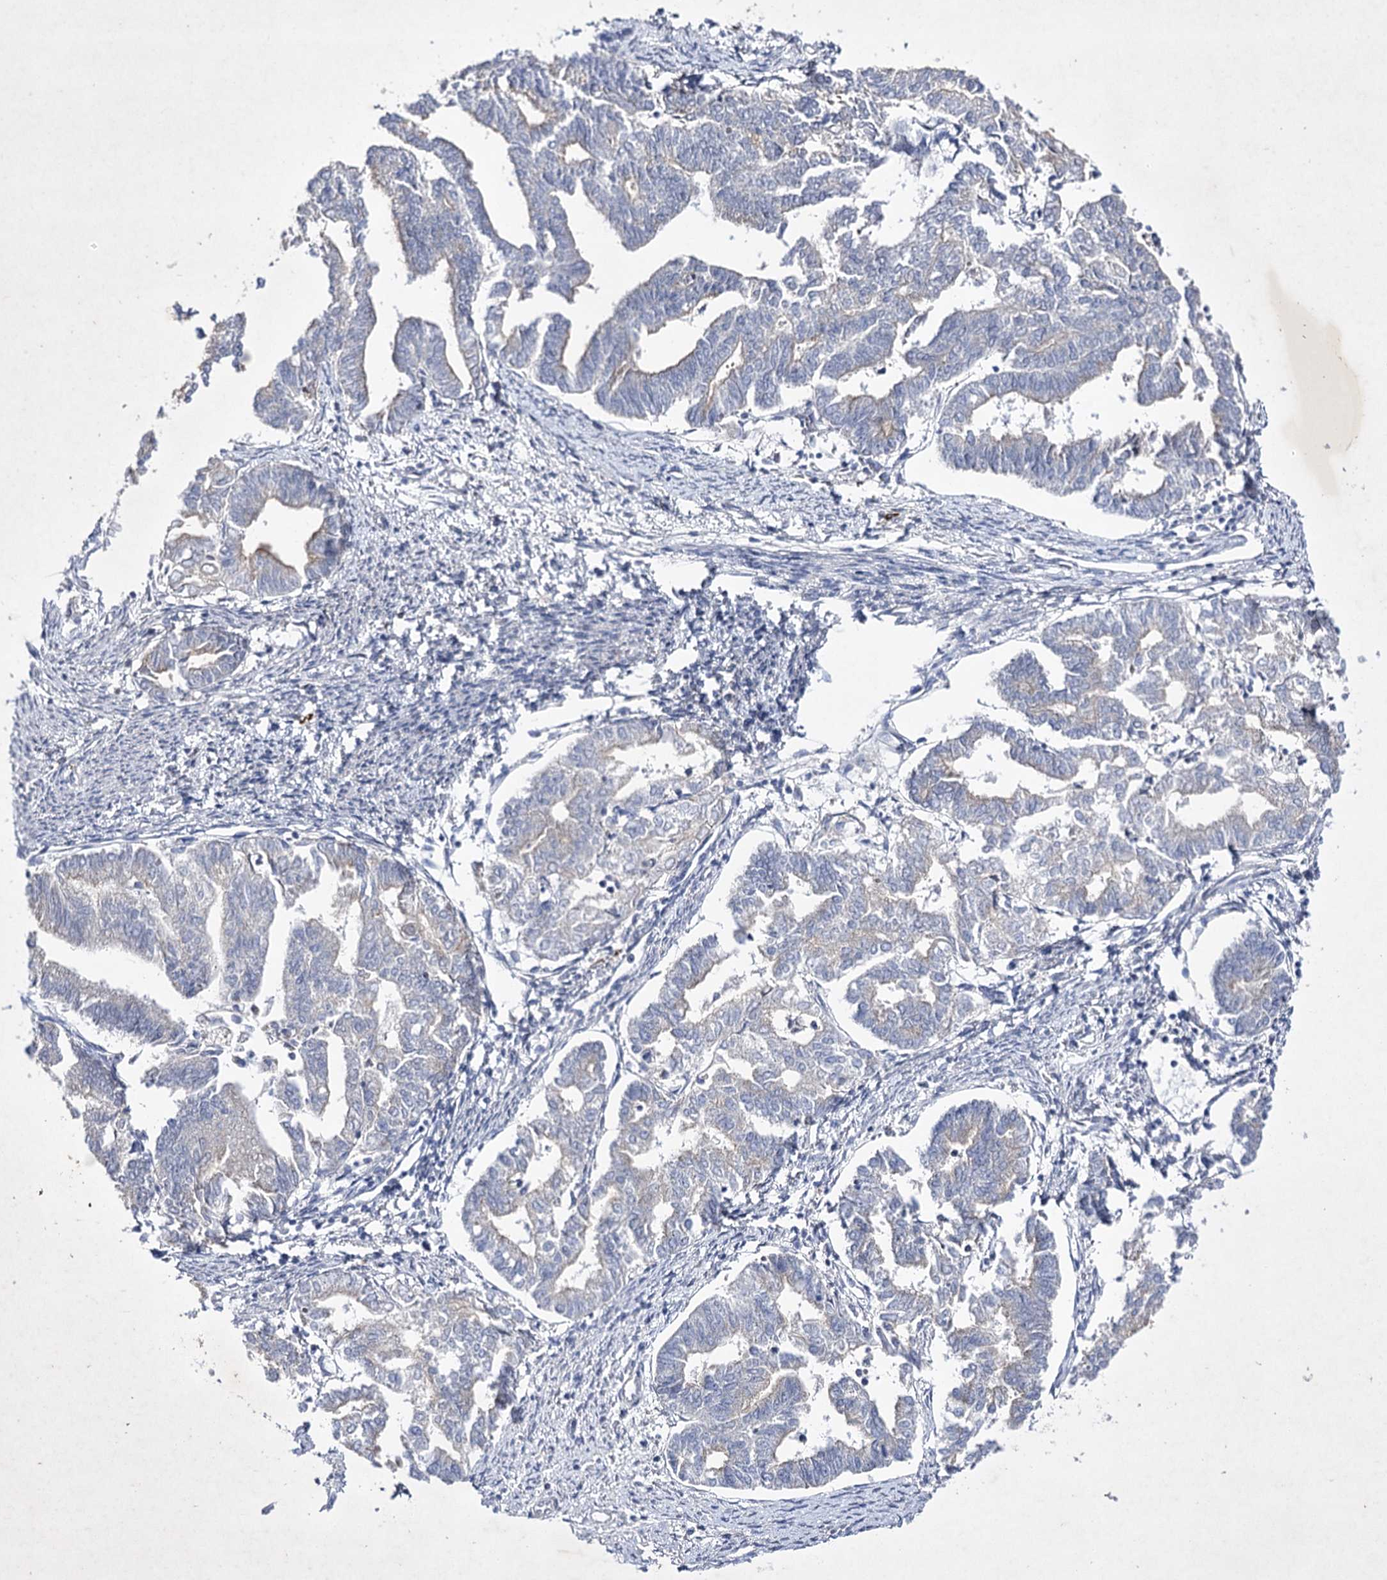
{"staining": {"intensity": "negative", "quantity": "none", "location": "none"}, "tissue": "endometrial cancer", "cell_type": "Tumor cells", "image_type": "cancer", "snomed": [{"axis": "morphology", "description": "Adenocarcinoma, NOS"}, {"axis": "topography", "description": "Endometrium"}], "caption": "A micrograph of human endometrial adenocarcinoma is negative for staining in tumor cells. (DAB (3,3'-diaminobenzidine) immunohistochemistry (IHC) with hematoxylin counter stain).", "gene": "COX15", "patient": {"sex": "female", "age": 79}}